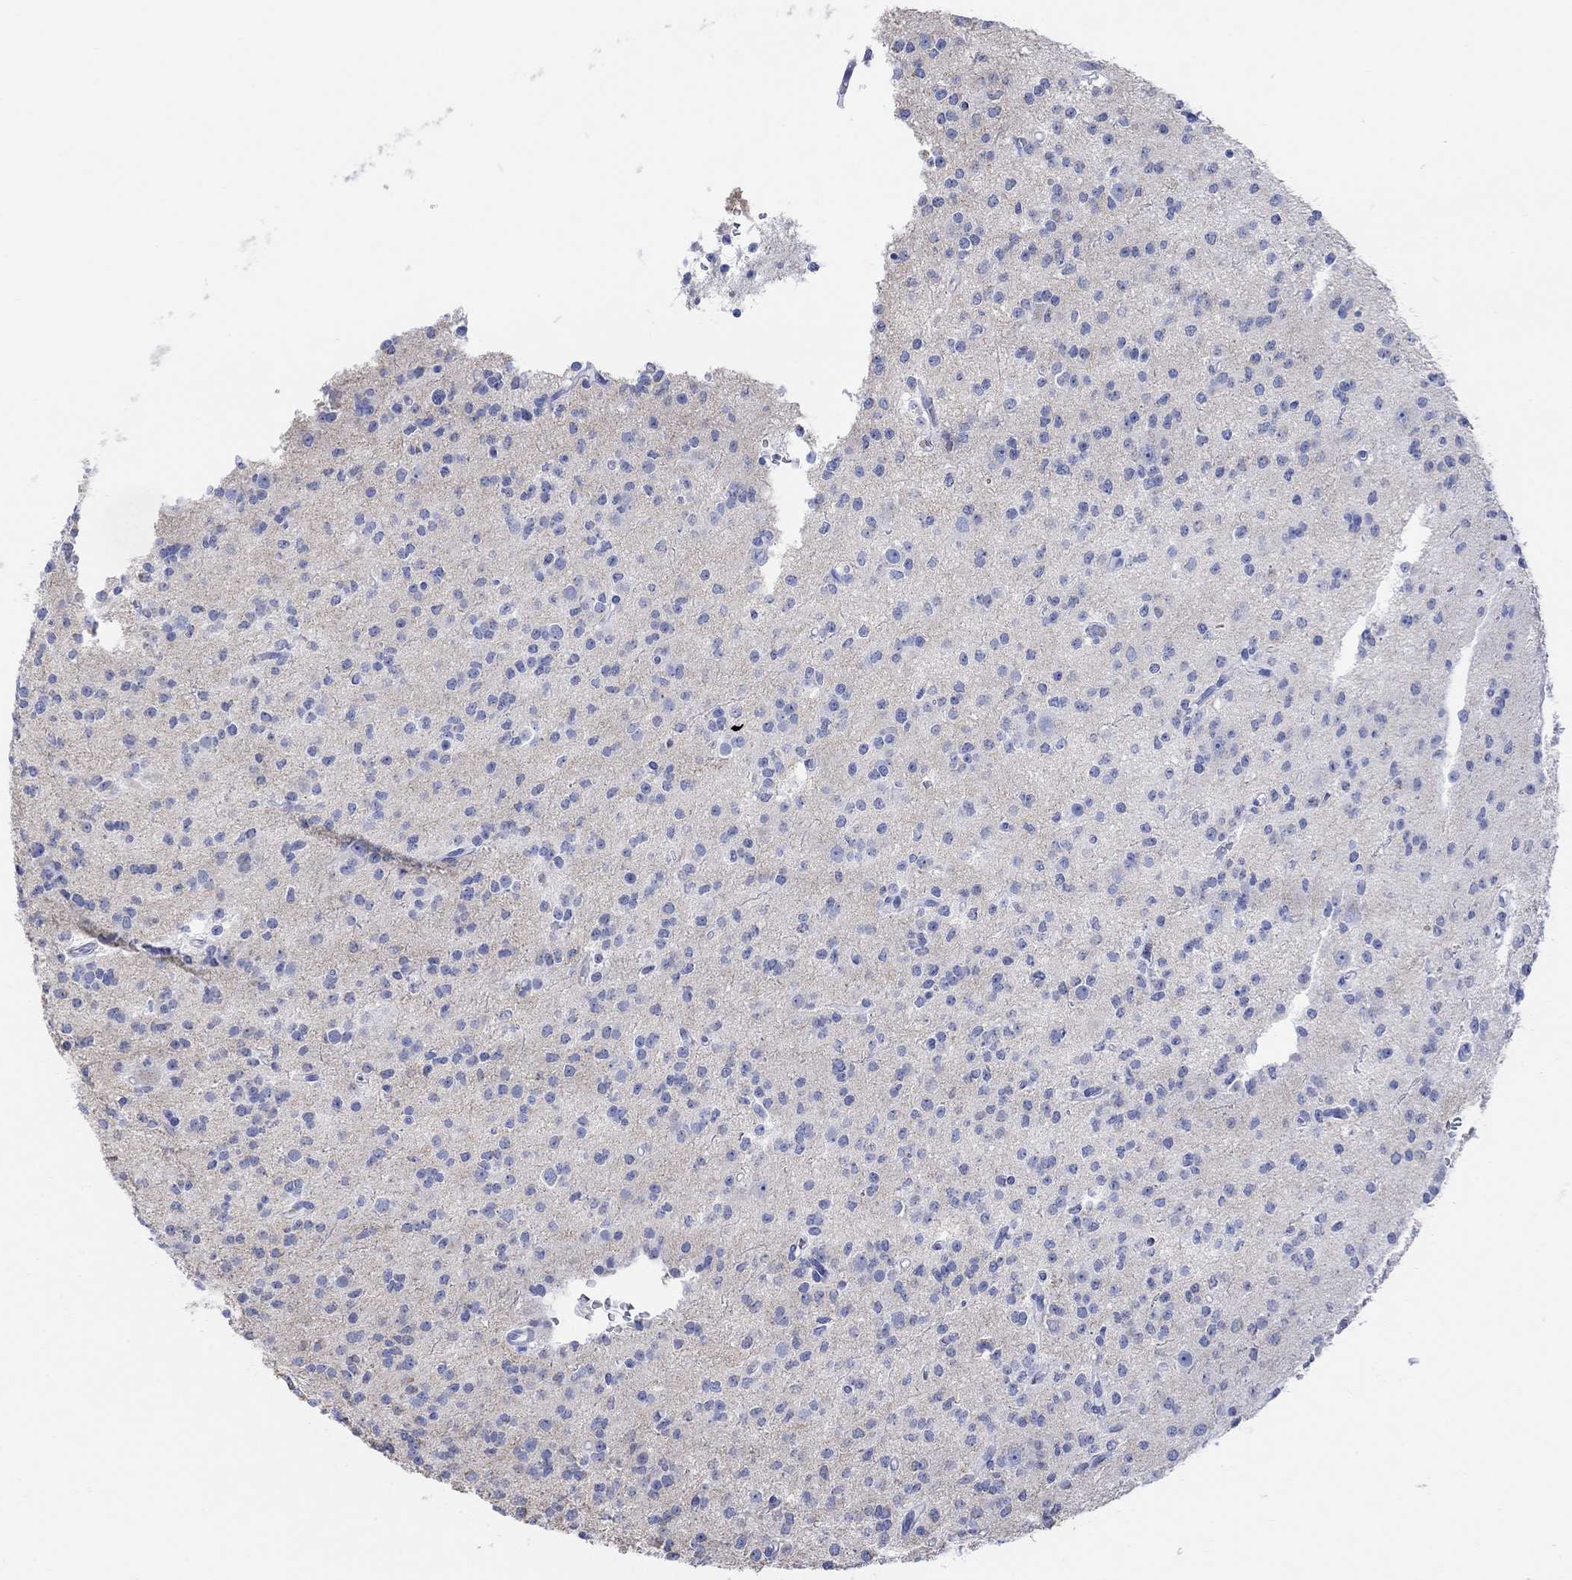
{"staining": {"intensity": "negative", "quantity": "none", "location": "none"}, "tissue": "glioma", "cell_type": "Tumor cells", "image_type": "cancer", "snomed": [{"axis": "morphology", "description": "Glioma, malignant, Low grade"}, {"axis": "topography", "description": "Brain"}], "caption": "Immunohistochemistry of malignant glioma (low-grade) displays no staining in tumor cells.", "gene": "SYT12", "patient": {"sex": "male", "age": 27}}